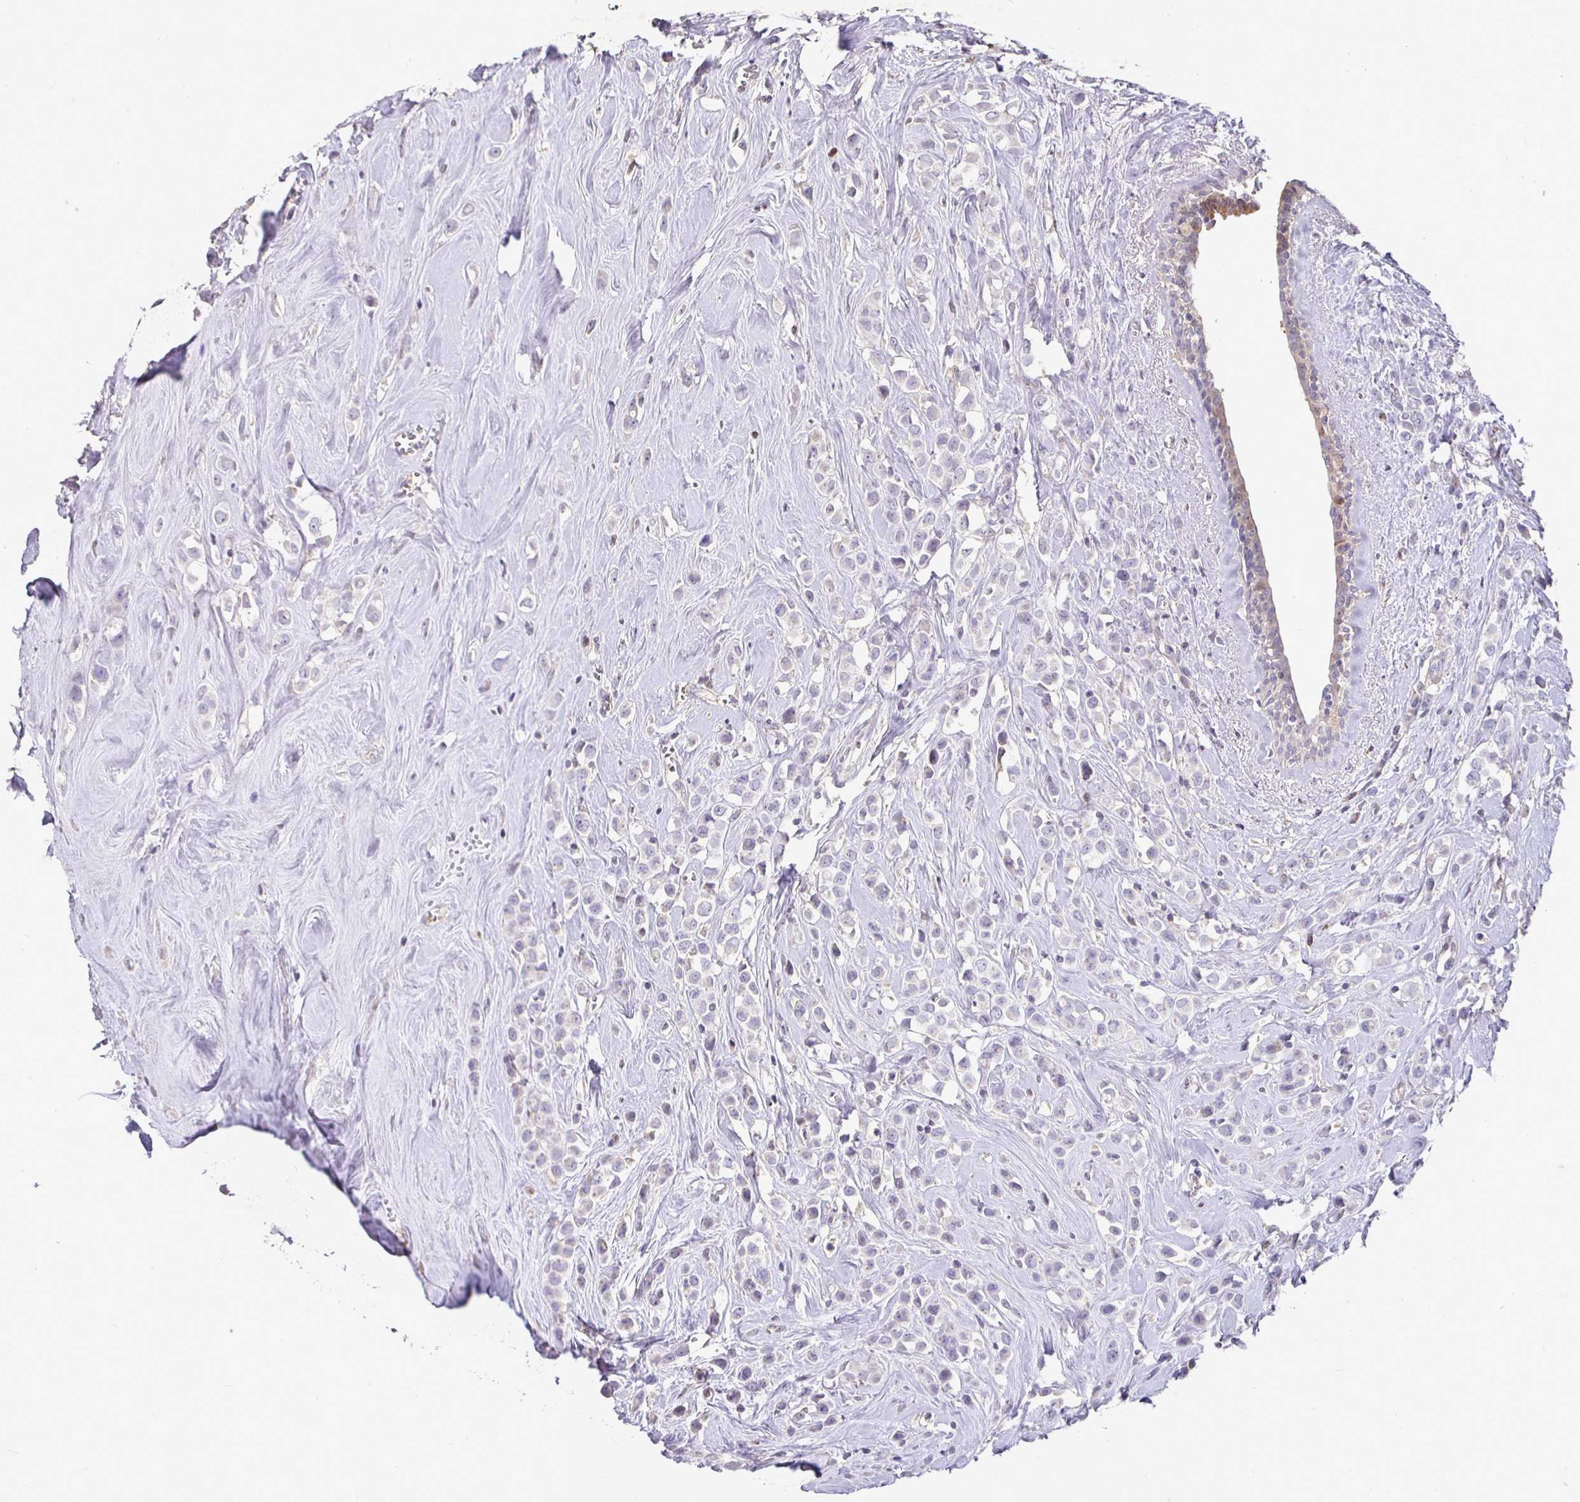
{"staining": {"intensity": "negative", "quantity": "none", "location": "none"}, "tissue": "breast cancer", "cell_type": "Tumor cells", "image_type": "cancer", "snomed": [{"axis": "morphology", "description": "Duct carcinoma"}, {"axis": "topography", "description": "Breast"}], "caption": "DAB (3,3'-diaminobenzidine) immunohistochemical staining of breast cancer shows no significant positivity in tumor cells.", "gene": "SHISA4", "patient": {"sex": "female", "age": 80}}